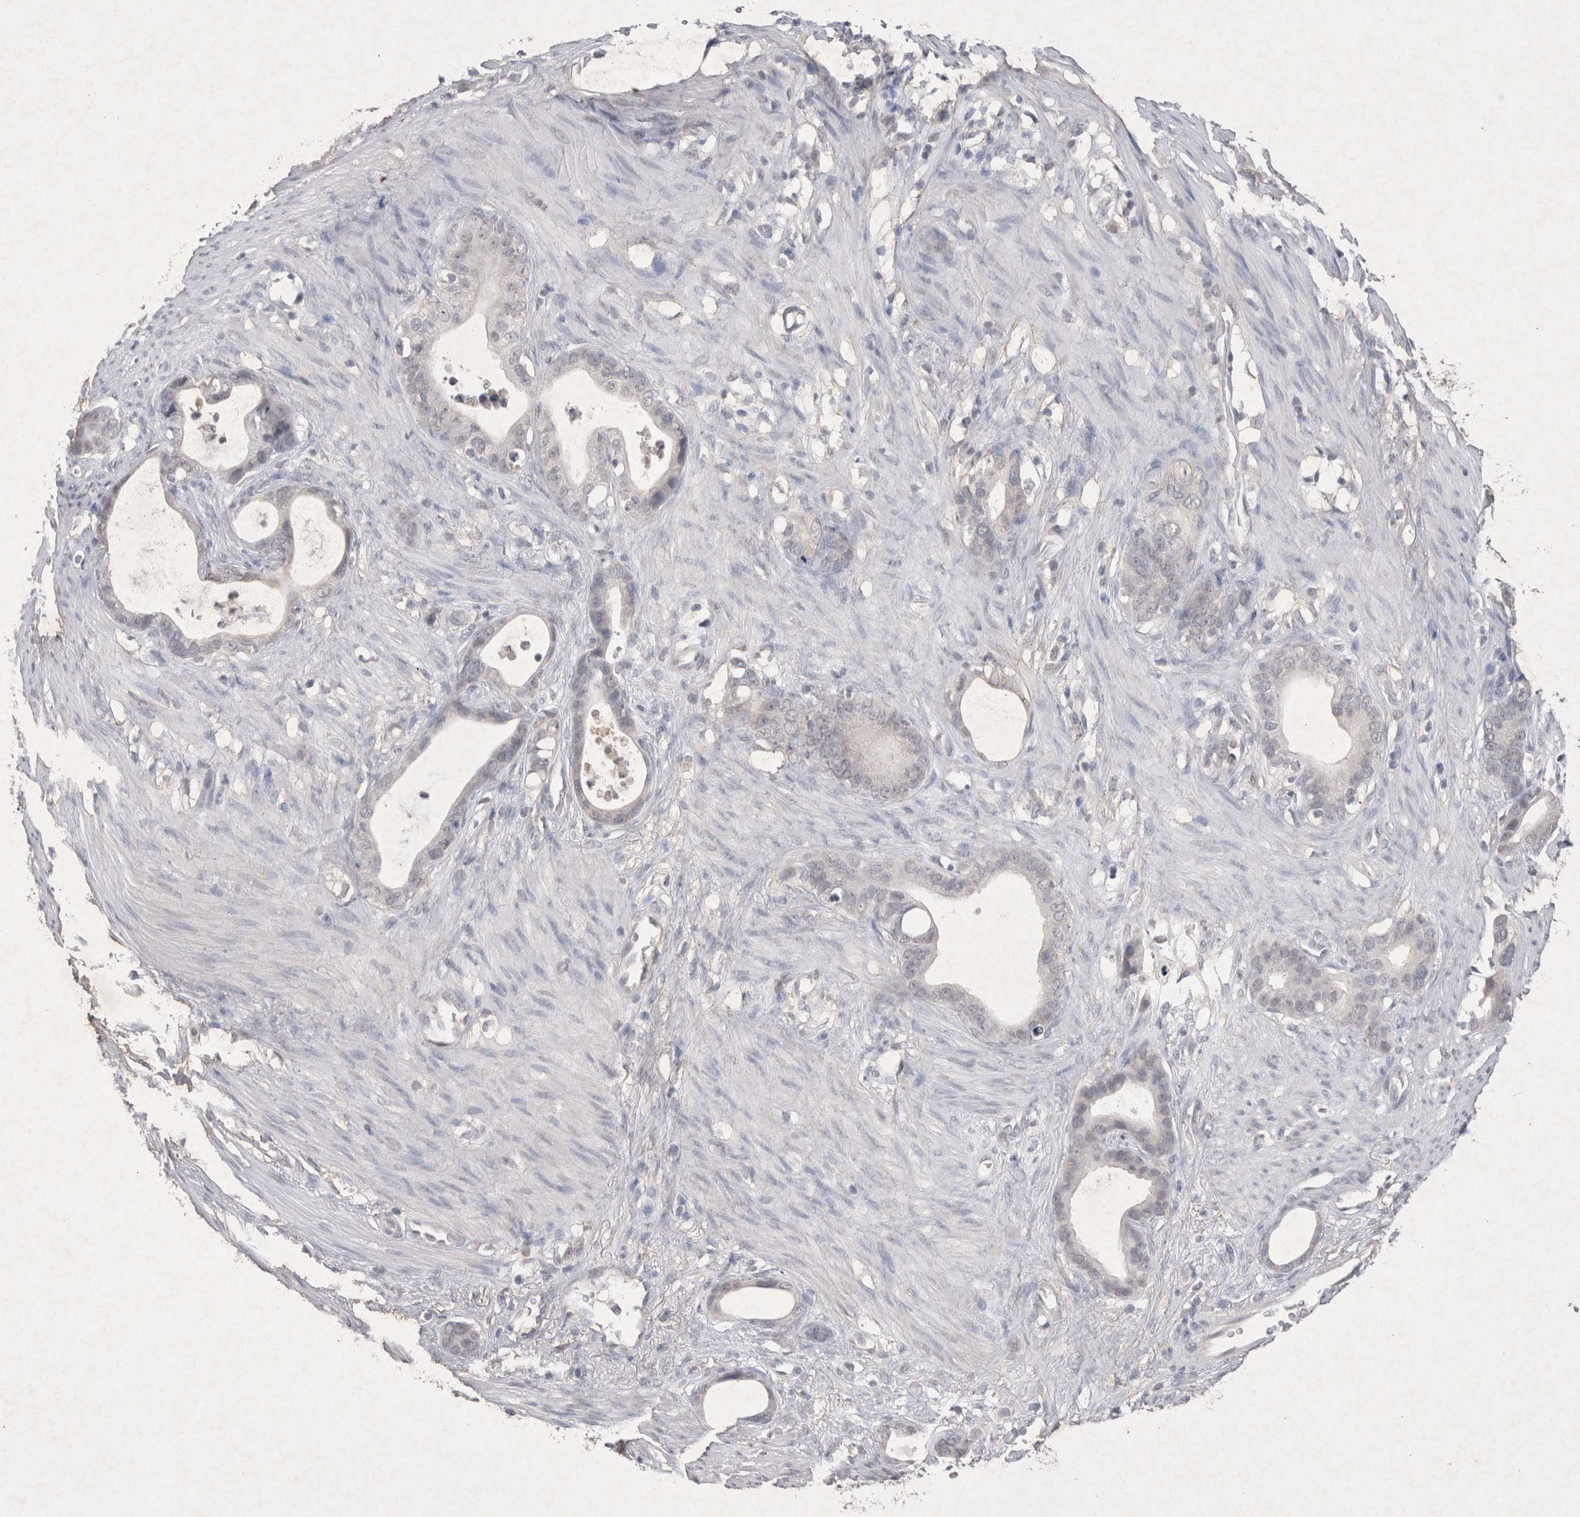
{"staining": {"intensity": "negative", "quantity": "none", "location": "none"}, "tissue": "stomach cancer", "cell_type": "Tumor cells", "image_type": "cancer", "snomed": [{"axis": "morphology", "description": "Adenocarcinoma, NOS"}, {"axis": "topography", "description": "Stomach"}], "caption": "A micrograph of human stomach cancer is negative for staining in tumor cells.", "gene": "LYVE1", "patient": {"sex": "female", "age": 75}}